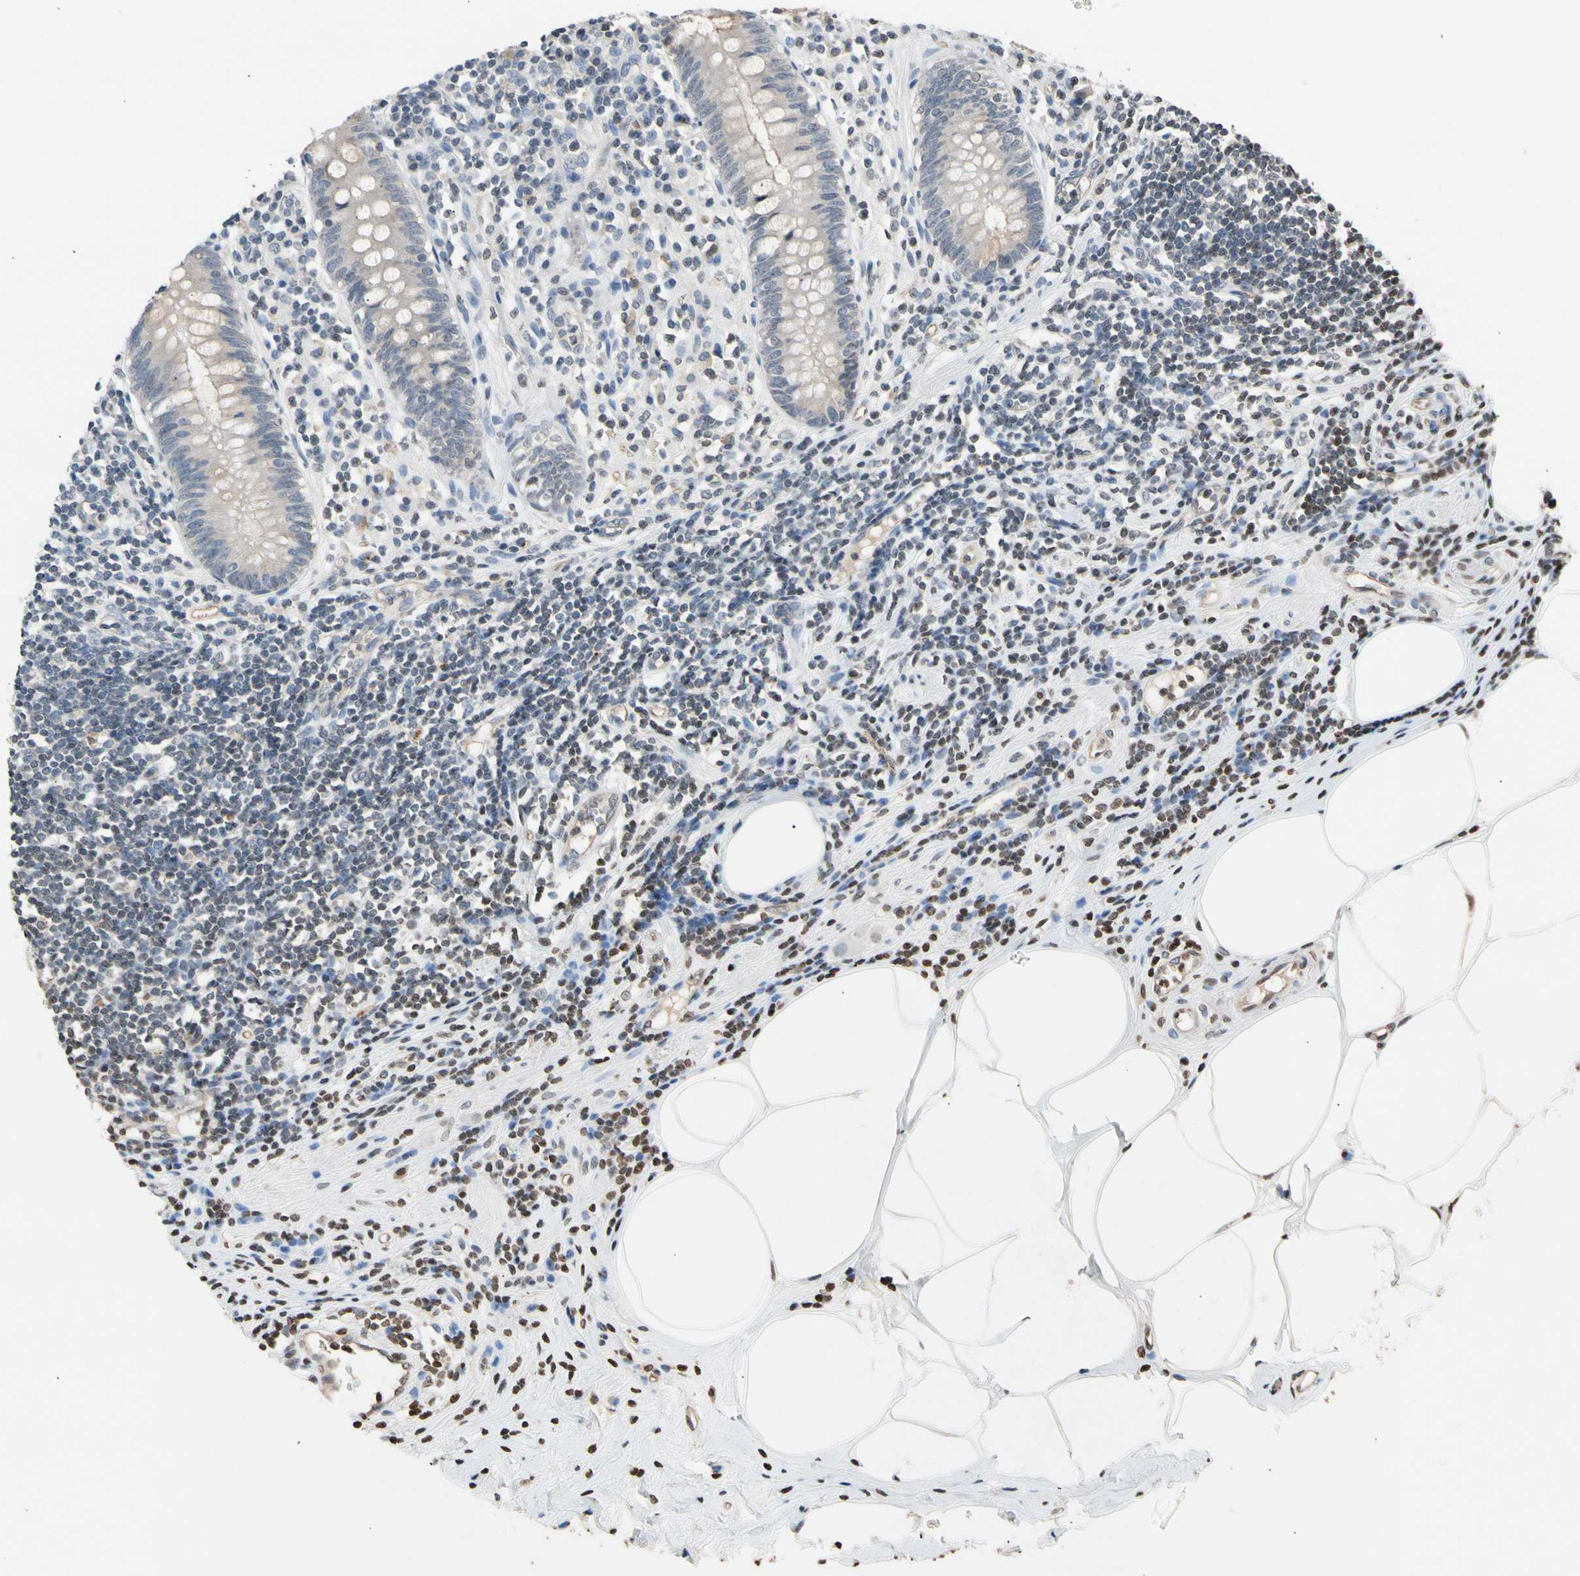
{"staining": {"intensity": "weak", "quantity": "25%-75%", "location": "cytoplasmic/membranous"}, "tissue": "appendix", "cell_type": "Glandular cells", "image_type": "normal", "snomed": [{"axis": "morphology", "description": "Normal tissue, NOS"}, {"axis": "topography", "description": "Appendix"}], "caption": "Approximately 25%-75% of glandular cells in benign appendix display weak cytoplasmic/membranous protein positivity as visualized by brown immunohistochemical staining.", "gene": "GPX4", "patient": {"sex": "female", "age": 50}}